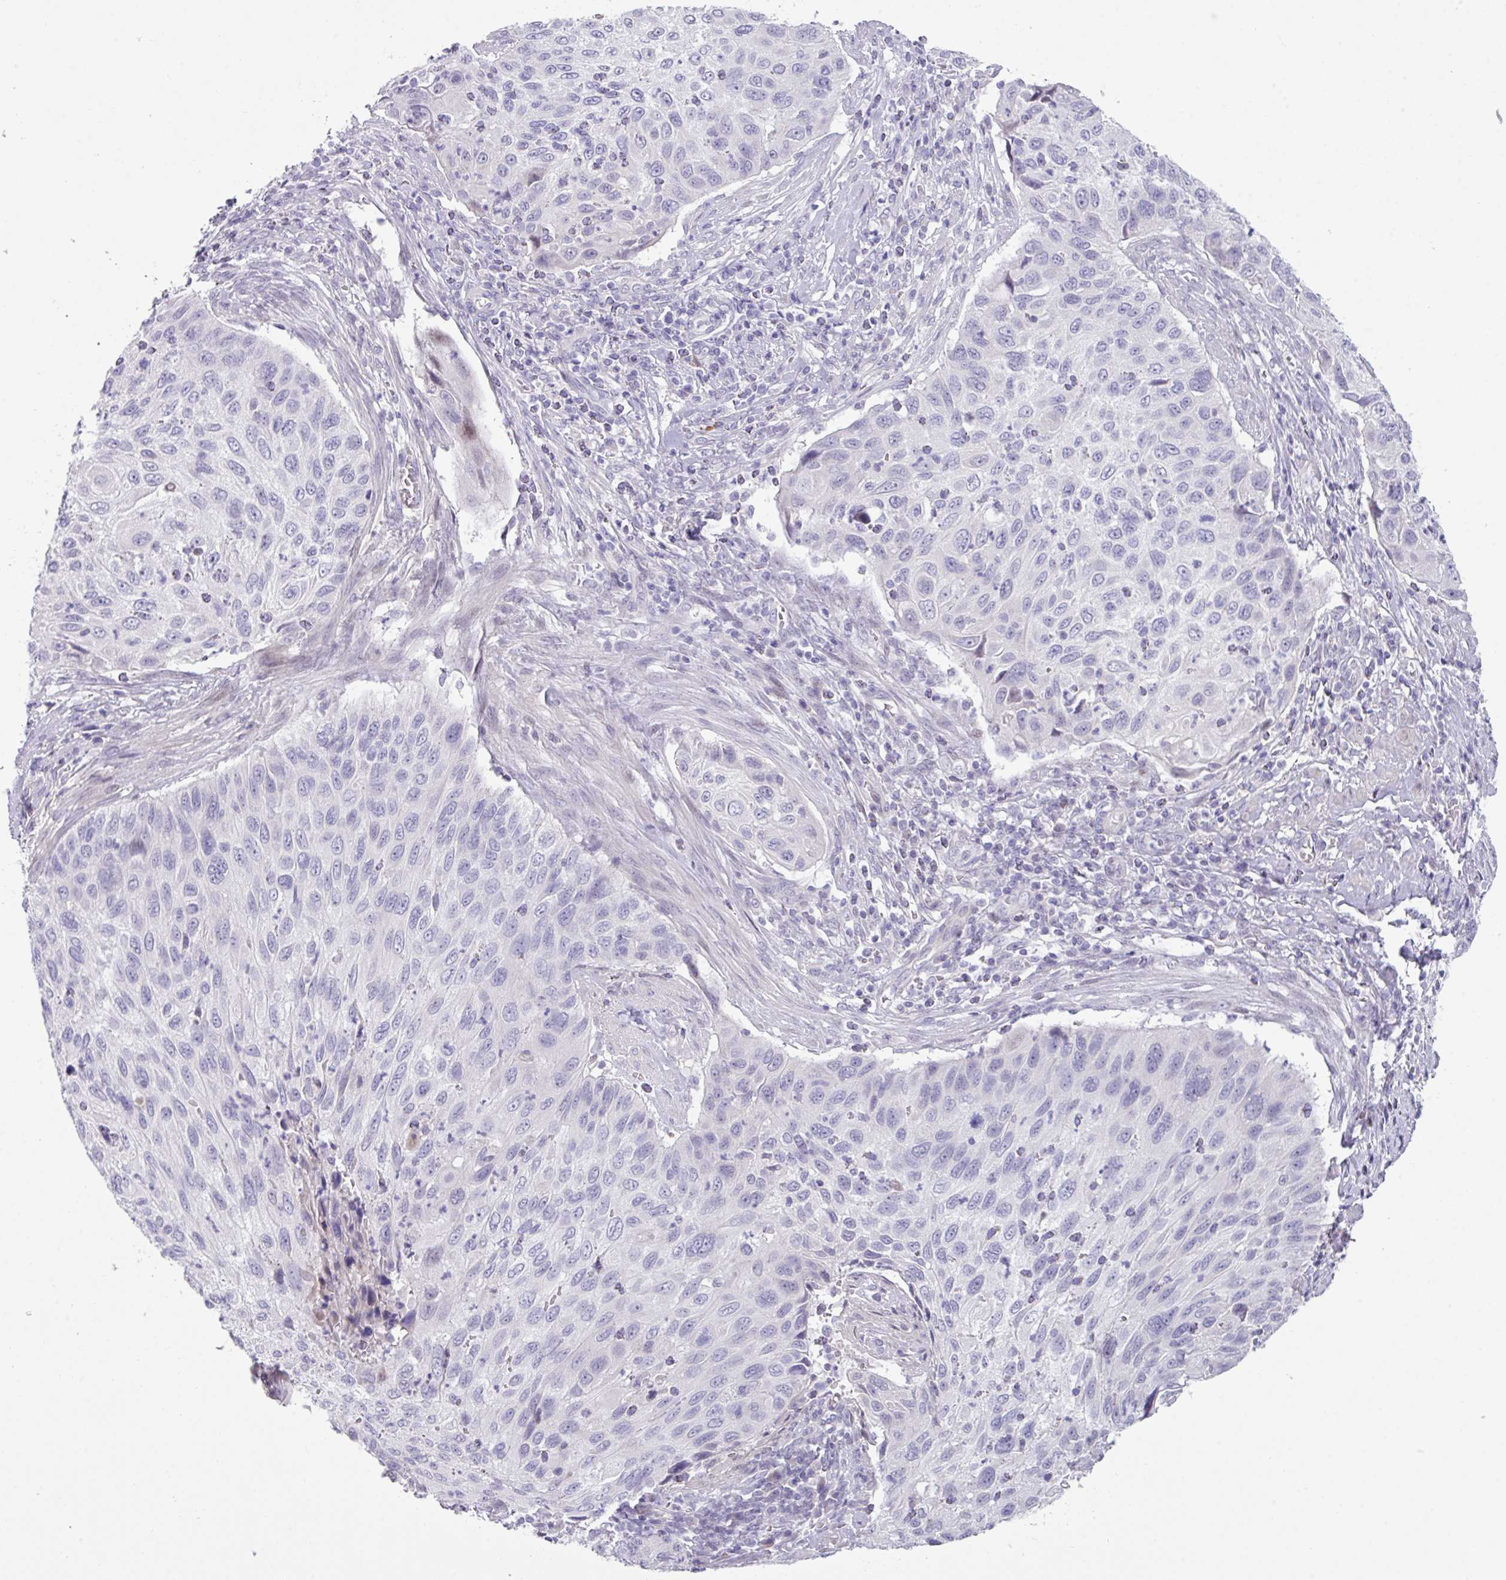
{"staining": {"intensity": "negative", "quantity": "none", "location": "none"}, "tissue": "cervical cancer", "cell_type": "Tumor cells", "image_type": "cancer", "snomed": [{"axis": "morphology", "description": "Squamous cell carcinoma, NOS"}, {"axis": "topography", "description": "Cervix"}], "caption": "A photomicrograph of cervical cancer (squamous cell carcinoma) stained for a protein displays no brown staining in tumor cells.", "gene": "ANKRD13B", "patient": {"sex": "female", "age": 70}}